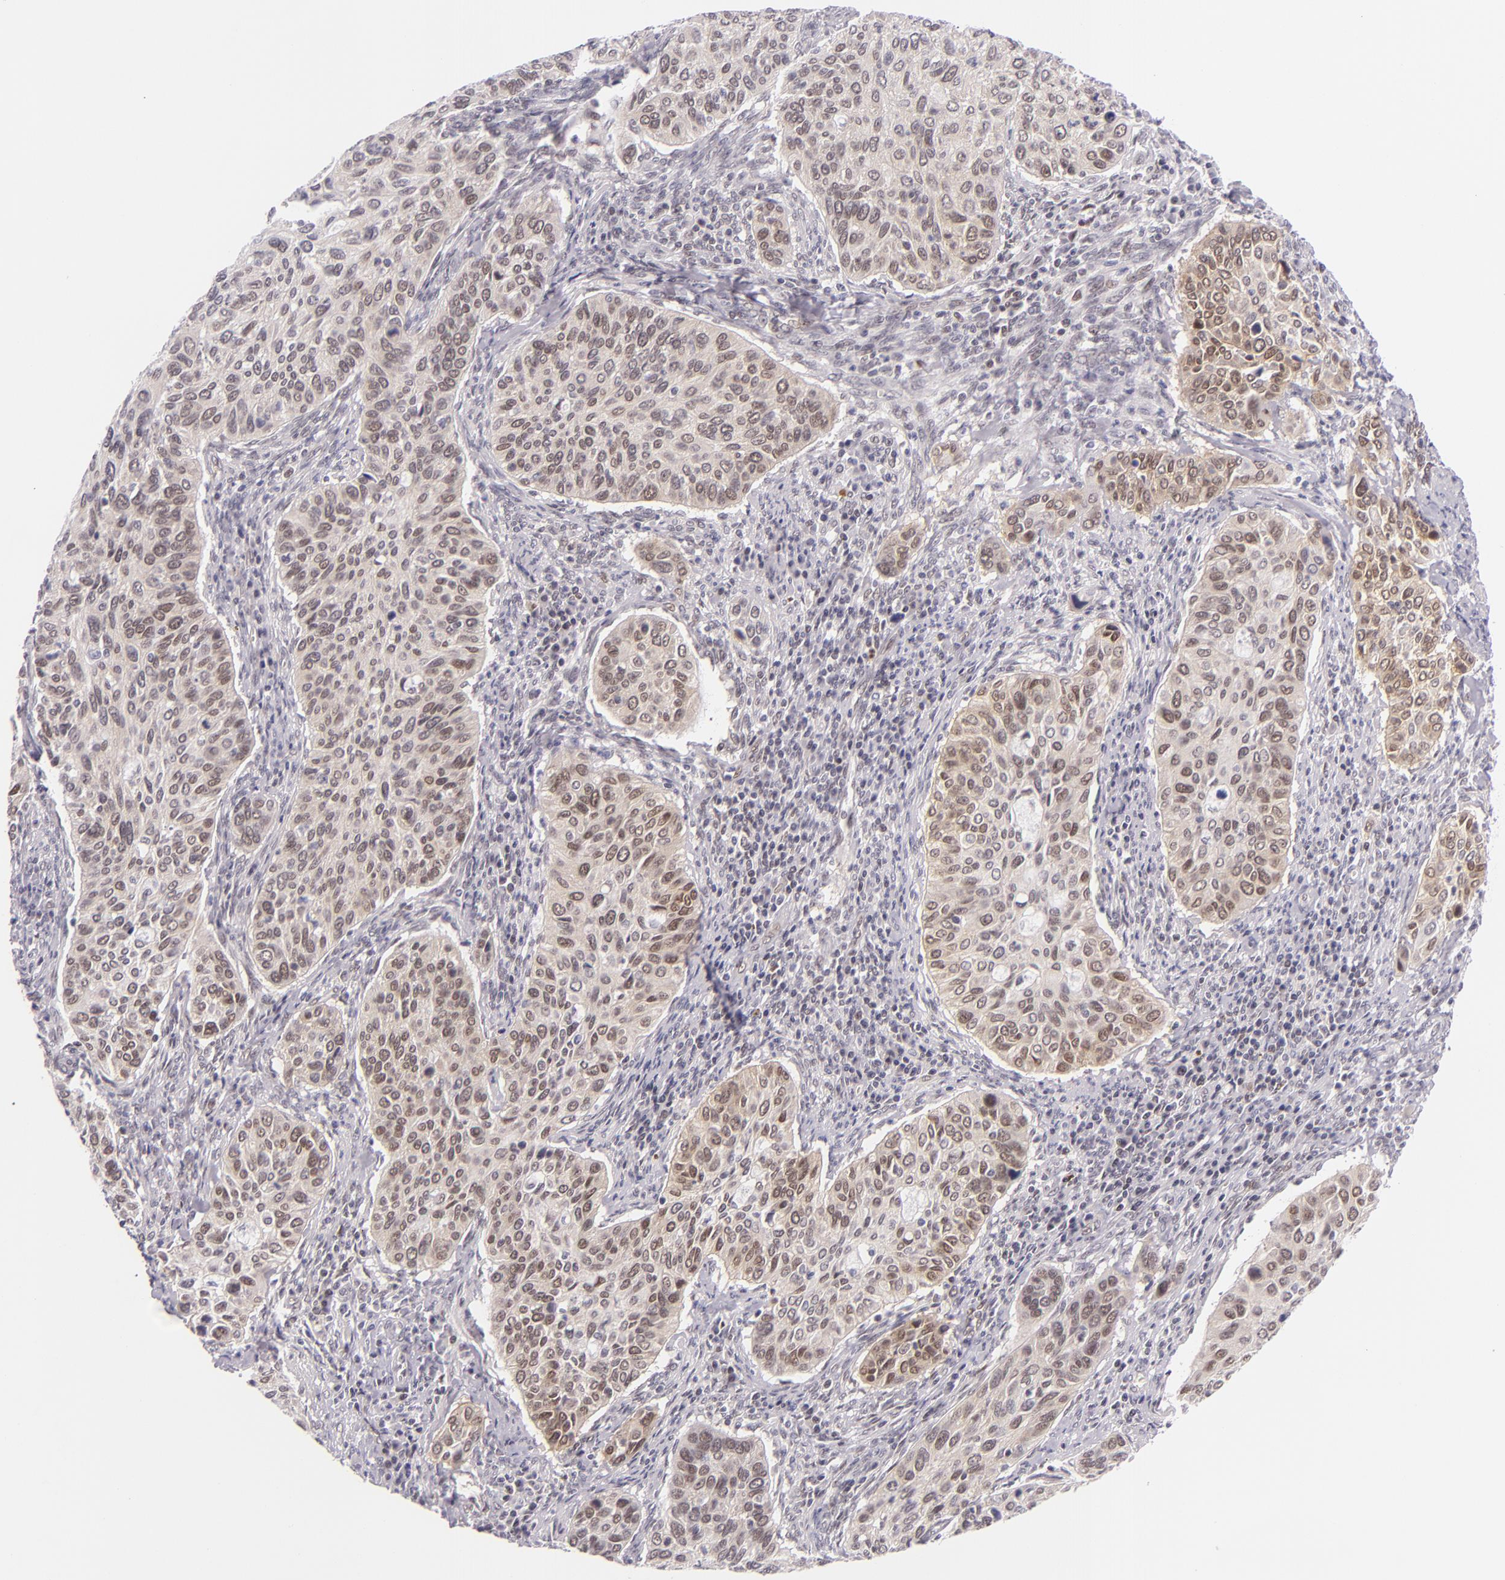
{"staining": {"intensity": "weak", "quantity": "25%-75%", "location": "cytoplasmic/membranous,nuclear"}, "tissue": "cervical cancer", "cell_type": "Tumor cells", "image_type": "cancer", "snomed": [{"axis": "morphology", "description": "Adenocarcinoma, NOS"}, {"axis": "topography", "description": "Cervix"}], "caption": "A high-resolution micrograph shows immunohistochemistry staining of cervical adenocarcinoma, which reveals weak cytoplasmic/membranous and nuclear positivity in about 25%-75% of tumor cells.", "gene": "BCL3", "patient": {"sex": "female", "age": 29}}